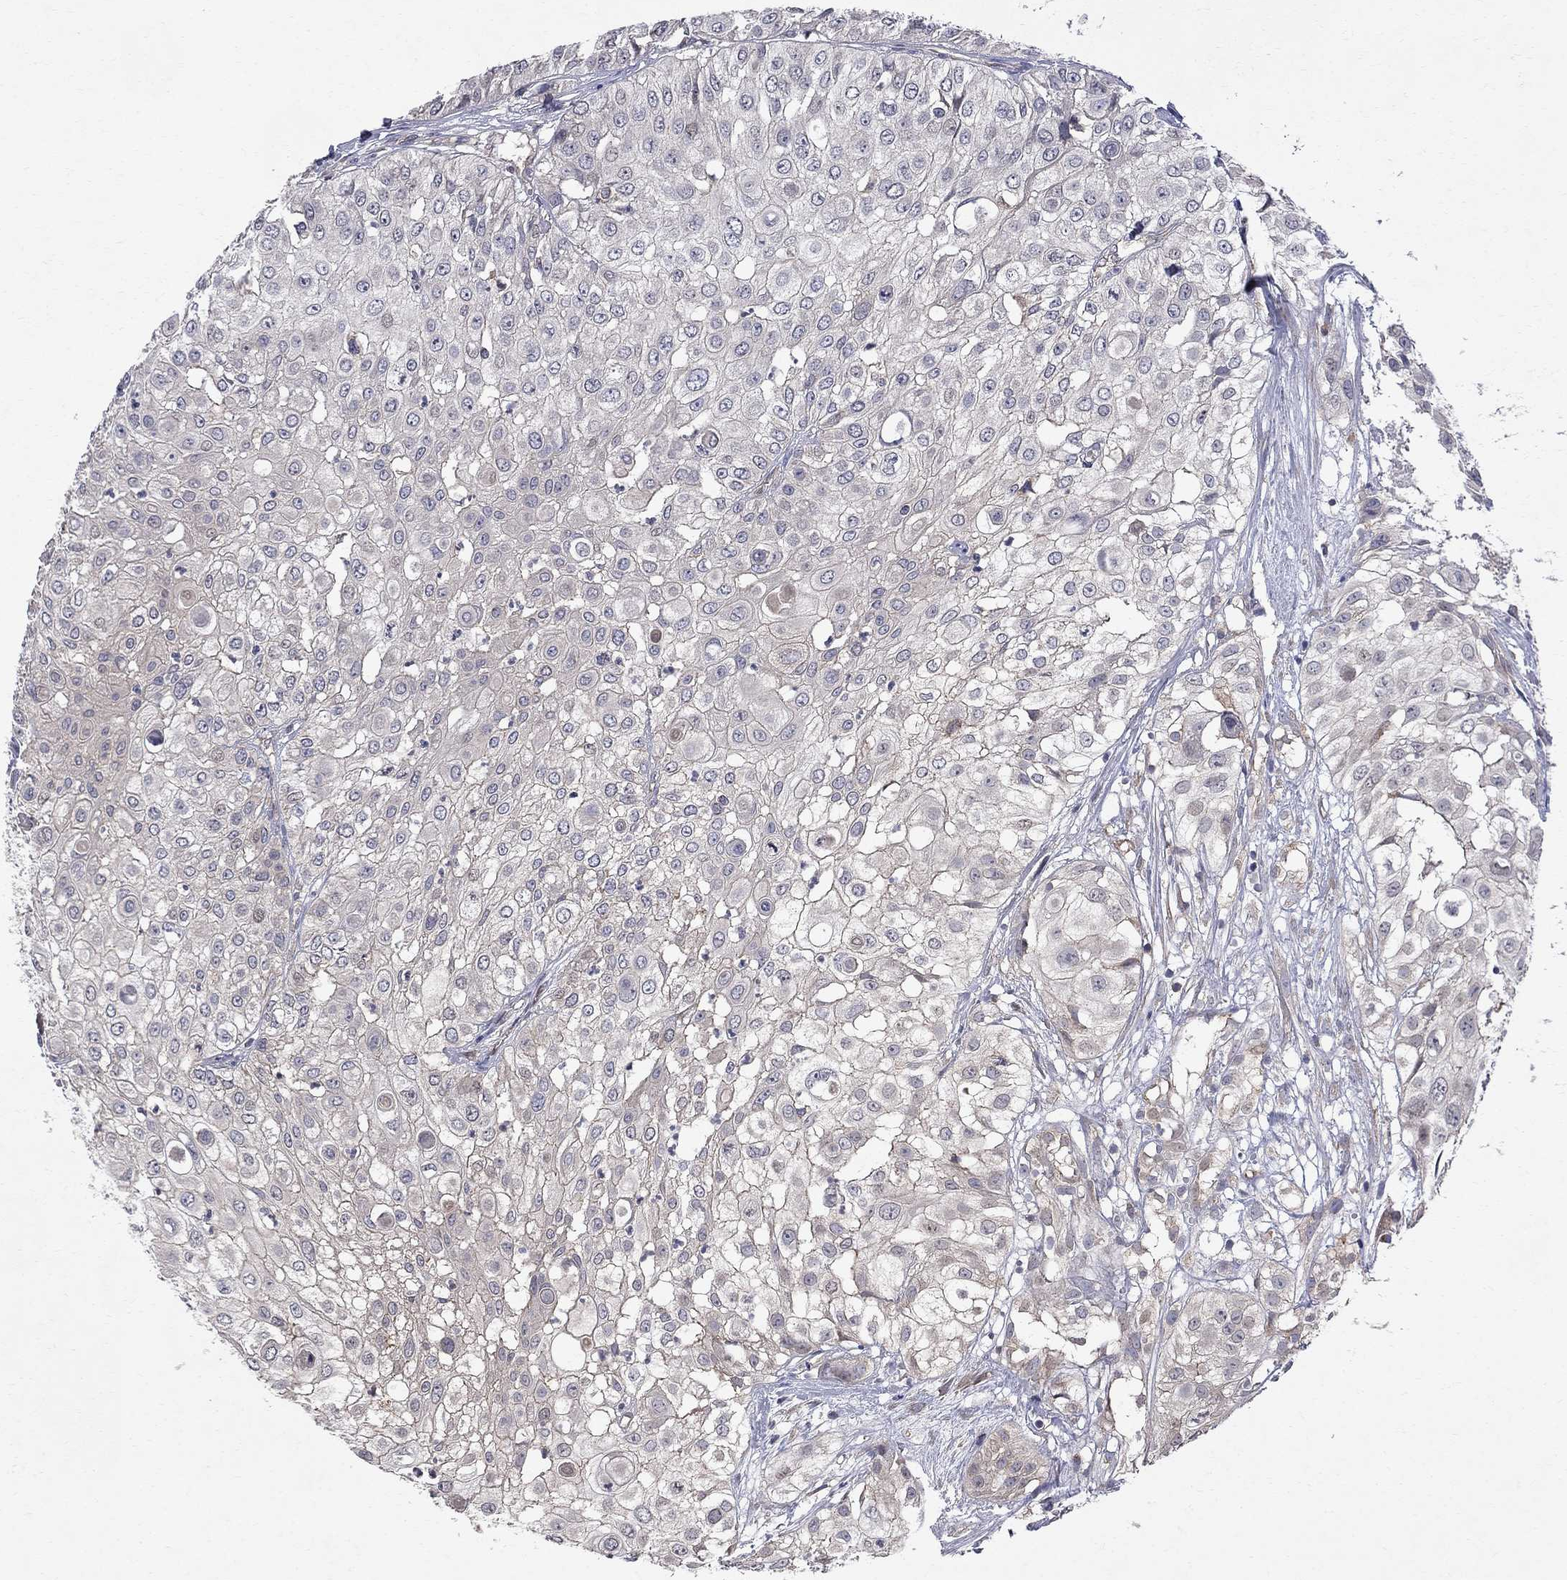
{"staining": {"intensity": "negative", "quantity": "none", "location": "none"}, "tissue": "urothelial cancer", "cell_type": "Tumor cells", "image_type": "cancer", "snomed": [{"axis": "morphology", "description": "Urothelial carcinoma, High grade"}, {"axis": "topography", "description": "Urinary bladder"}], "caption": "The image displays no staining of tumor cells in urothelial carcinoma (high-grade).", "gene": "ABI3", "patient": {"sex": "female", "age": 79}}